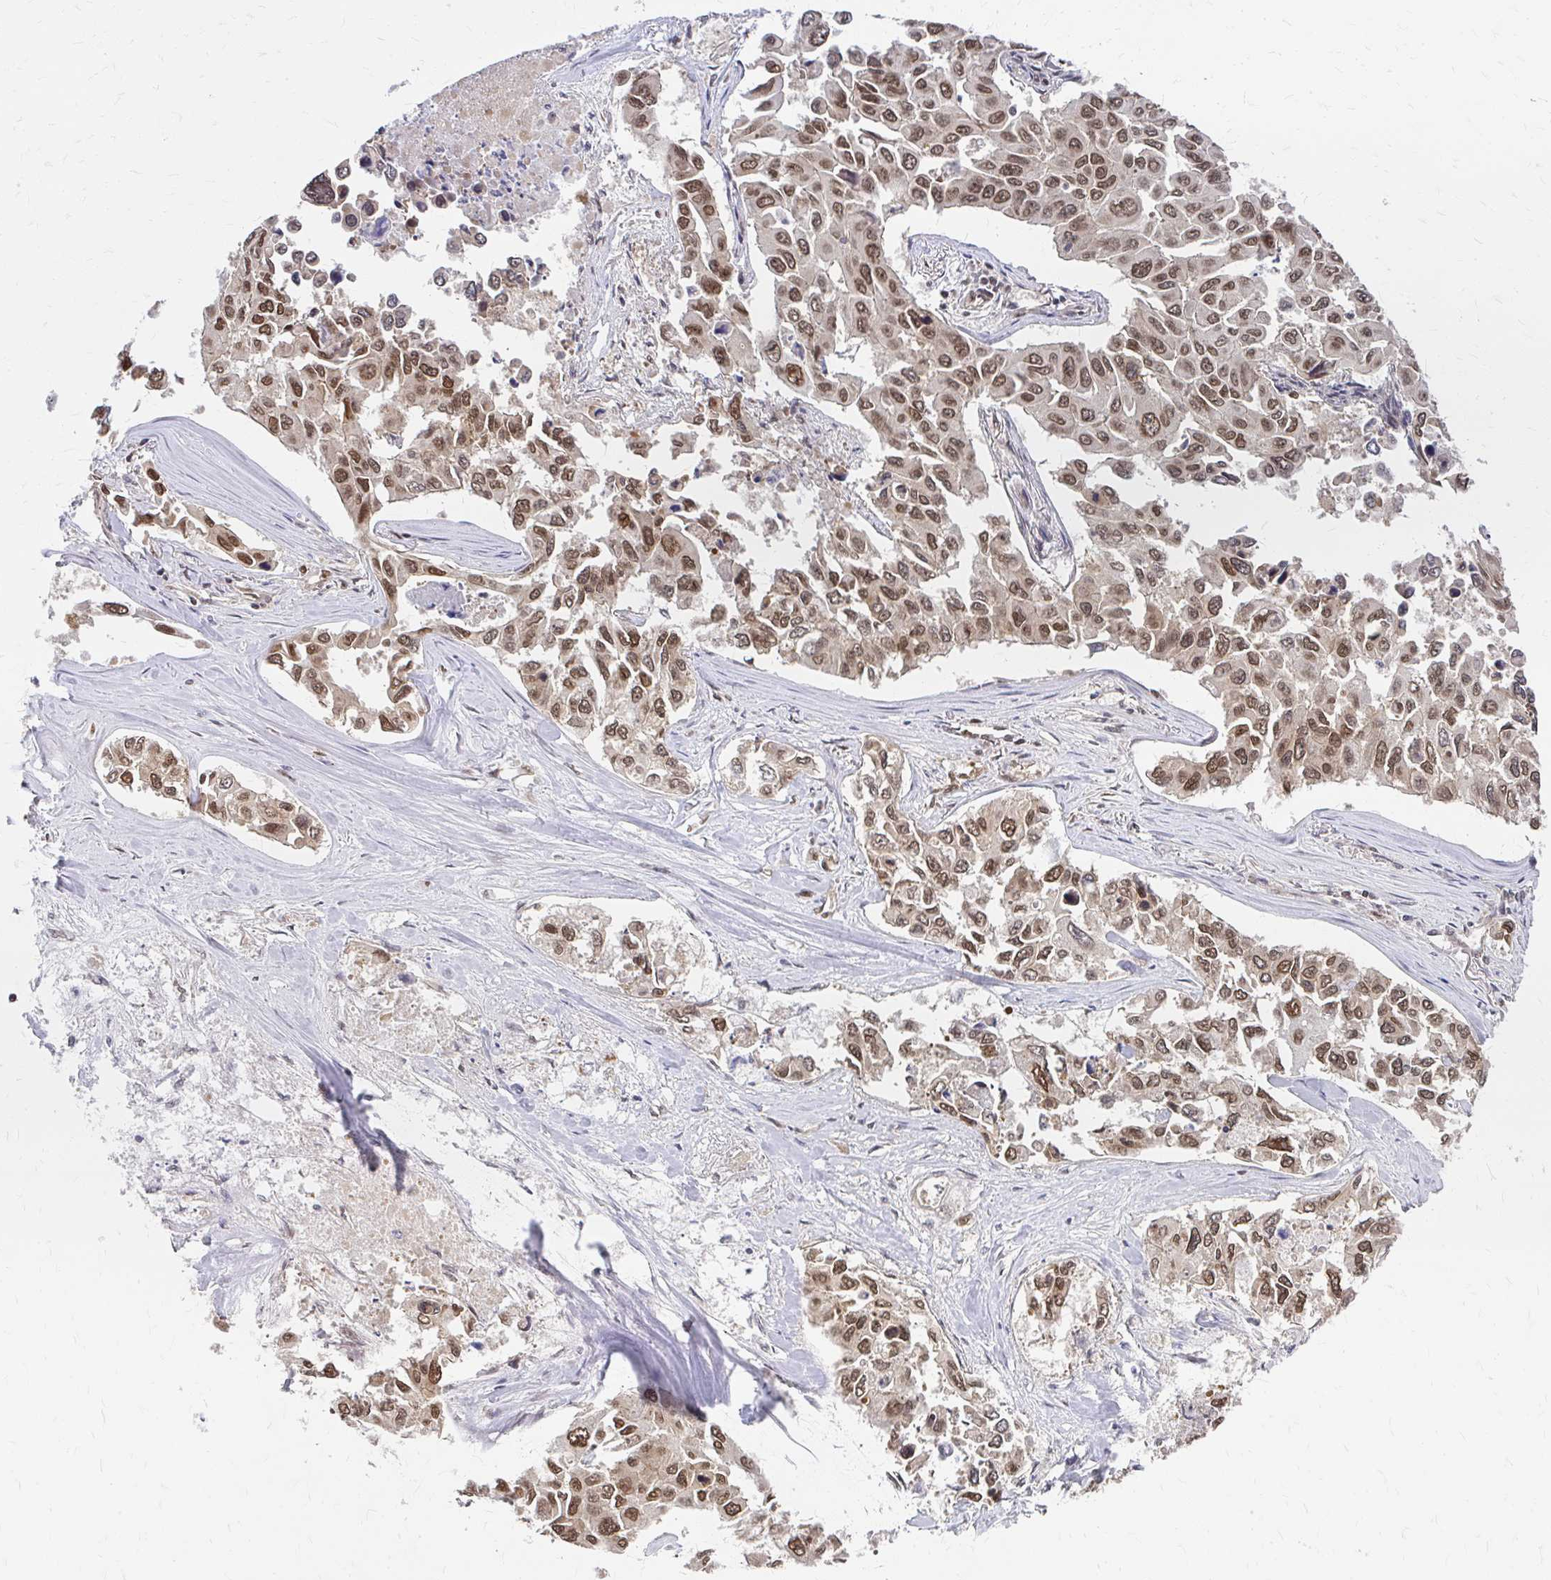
{"staining": {"intensity": "moderate", "quantity": ">75%", "location": "cytoplasmic/membranous,nuclear"}, "tissue": "lung cancer", "cell_type": "Tumor cells", "image_type": "cancer", "snomed": [{"axis": "morphology", "description": "Adenocarcinoma, NOS"}, {"axis": "topography", "description": "Lung"}], "caption": "Immunohistochemistry histopathology image of lung cancer (adenocarcinoma) stained for a protein (brown), which displays medium levels of moderate cytoplasmic/membranous and nuclear expression in about >75% of tumor cells.", "gene": "XPO1", "patient": {"sex": "male", "age": 64}}